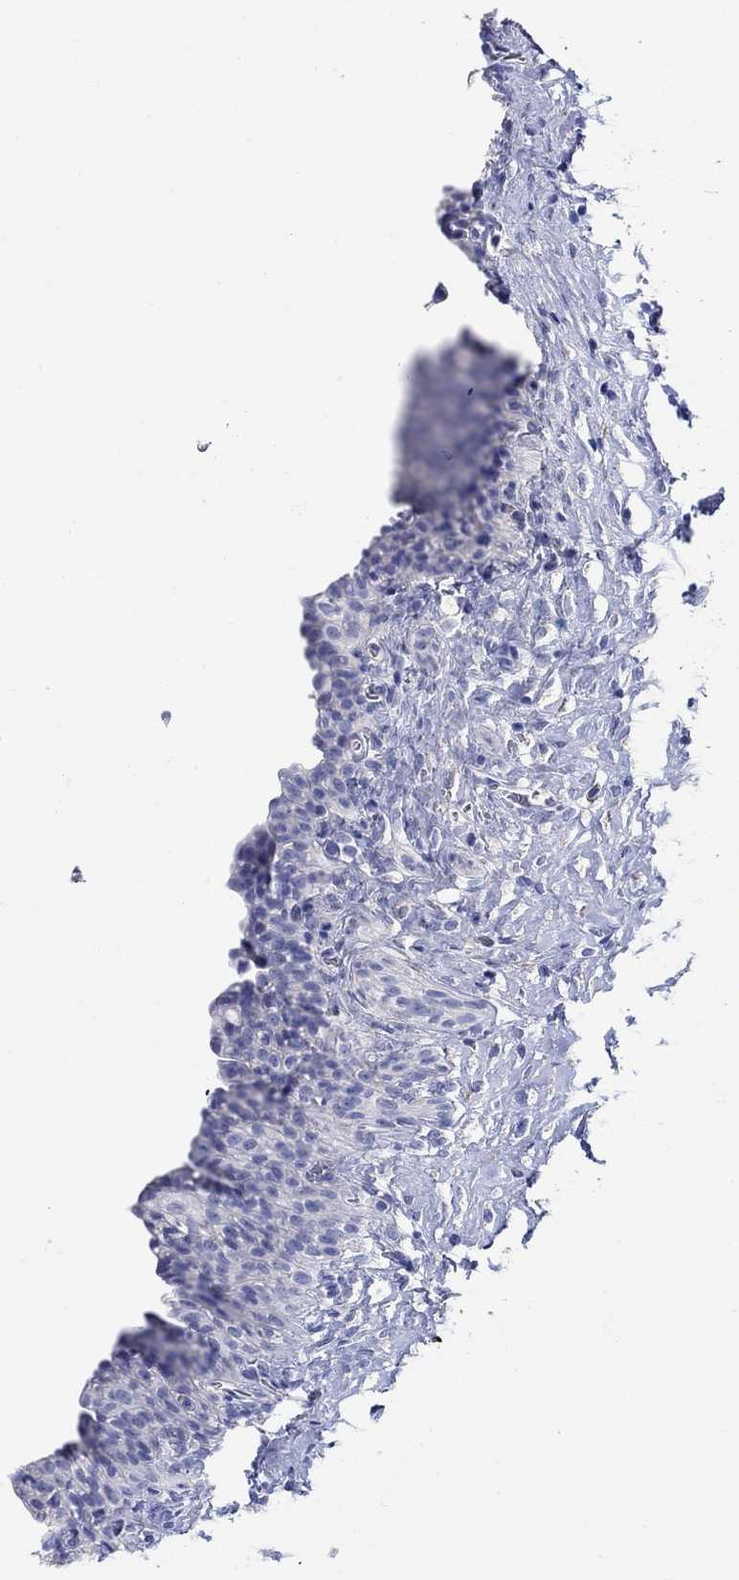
{"staining": {"intensity": "negative", "quantity": "none", "location": "none"}, "tissue": "urinary bladder", "cell_type": "Urothelial cells", "image_type": "normal", "snomed": [{"axis": "morphology", "description": "Normal tissue, NOS"}, {"axis": "topography", "description": "Urinary bladder"}], "caption": "Immunohistochemistry (IHC) of benign urinary bladder shows no positivity in urothelial cells. The staining is performed using DAB brown chromogen with nuclei counter-stained in using hematoxylin.", "gene": "P2RY6", "patient": {"sex": "male", "age": 76}}